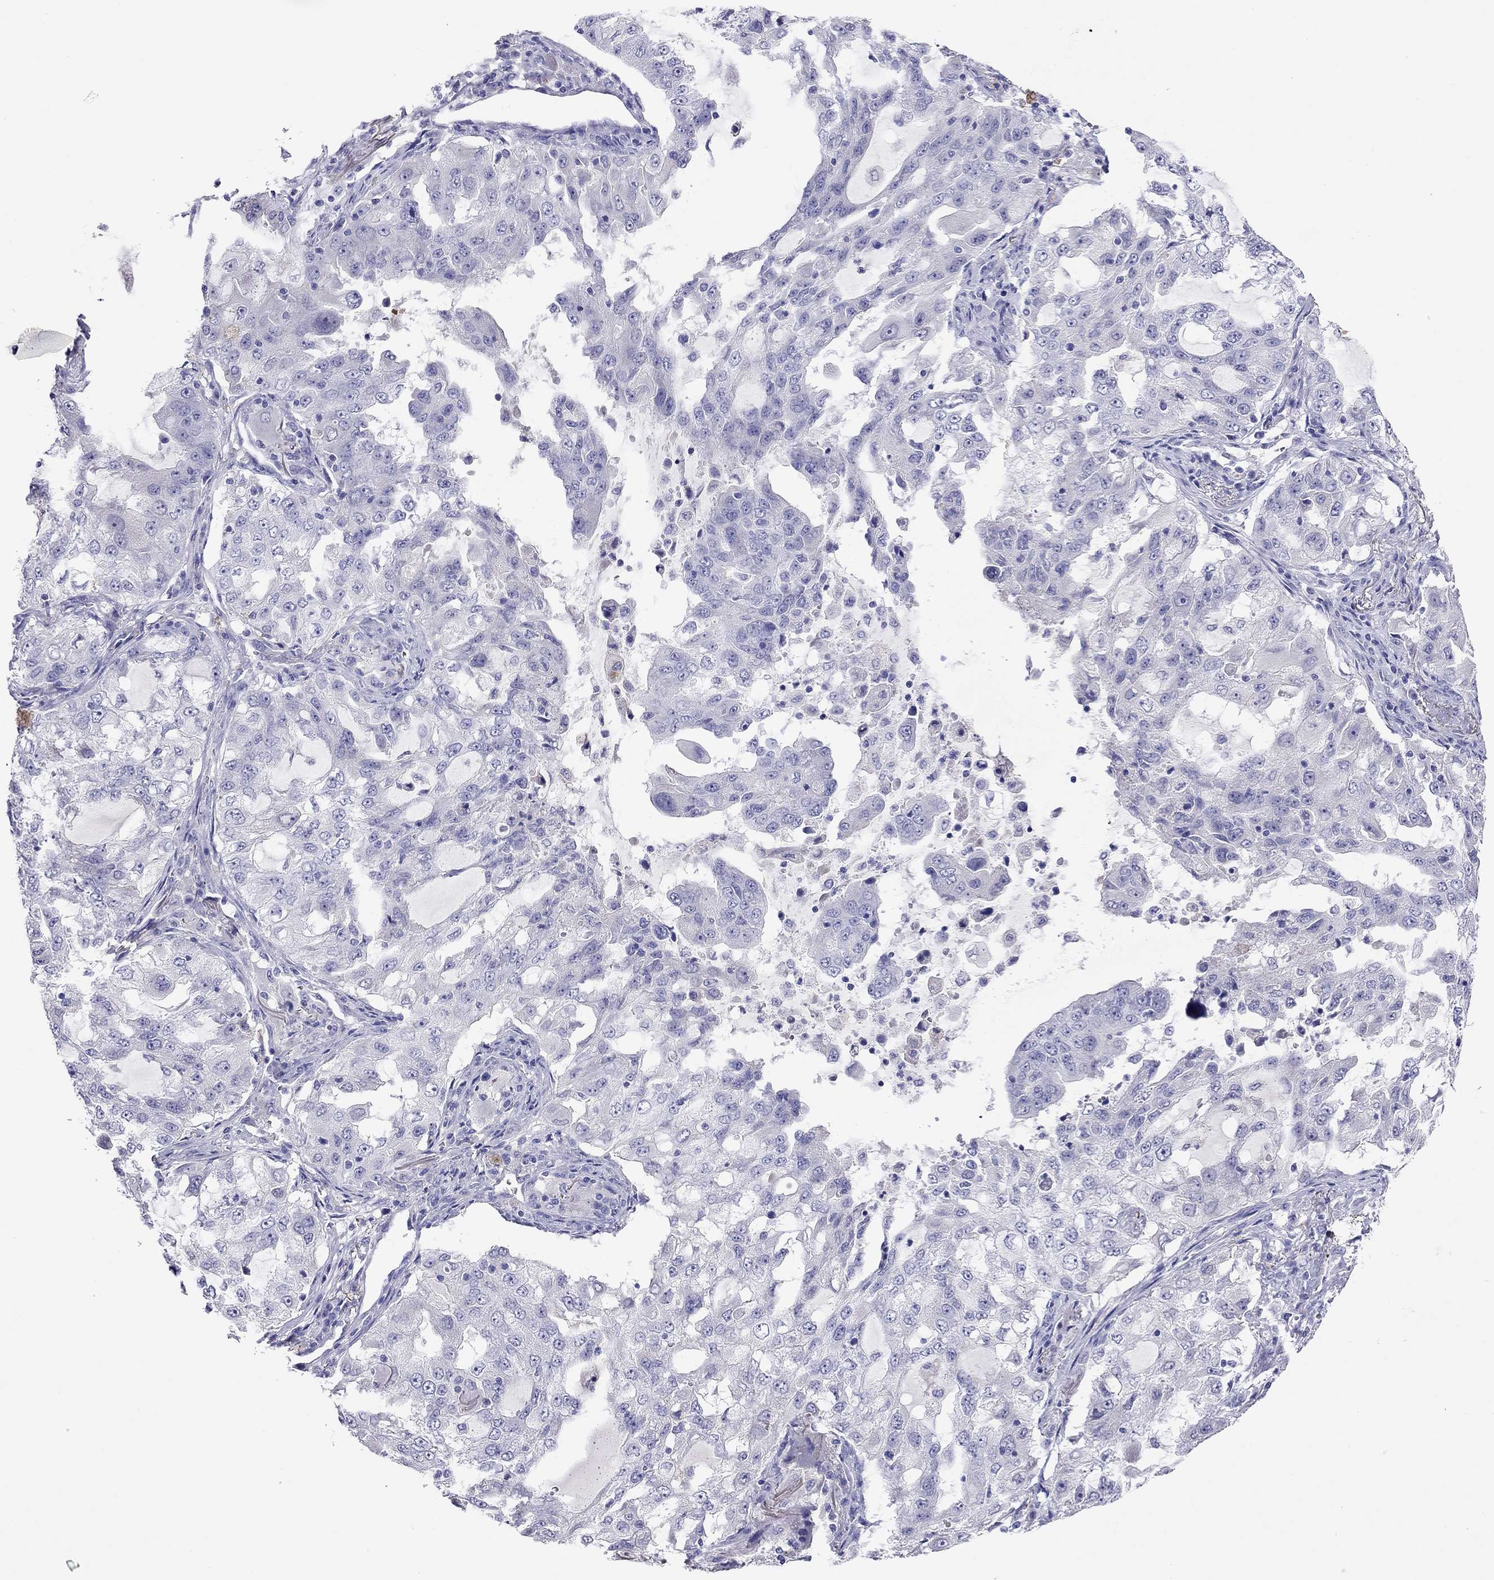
{"staining": {"intensity": "negative", "quantity": "none", "location": "none"}, "tissue": "lung cancer", "cell_type": "Tumor cells", "image_type": "cancer", "snomed": [{"axis": "morphology", "description": "Adenocarcinoma, NOS"}, {"axis": "topography", "description": "Lung"}], "caption": "A micrograph of adenocarcinoma (lung) stained for a protein shows no brown staining in tumor cells.", "gene": "CAPNS2", "patient": {"sex": "female", "age": 61}}